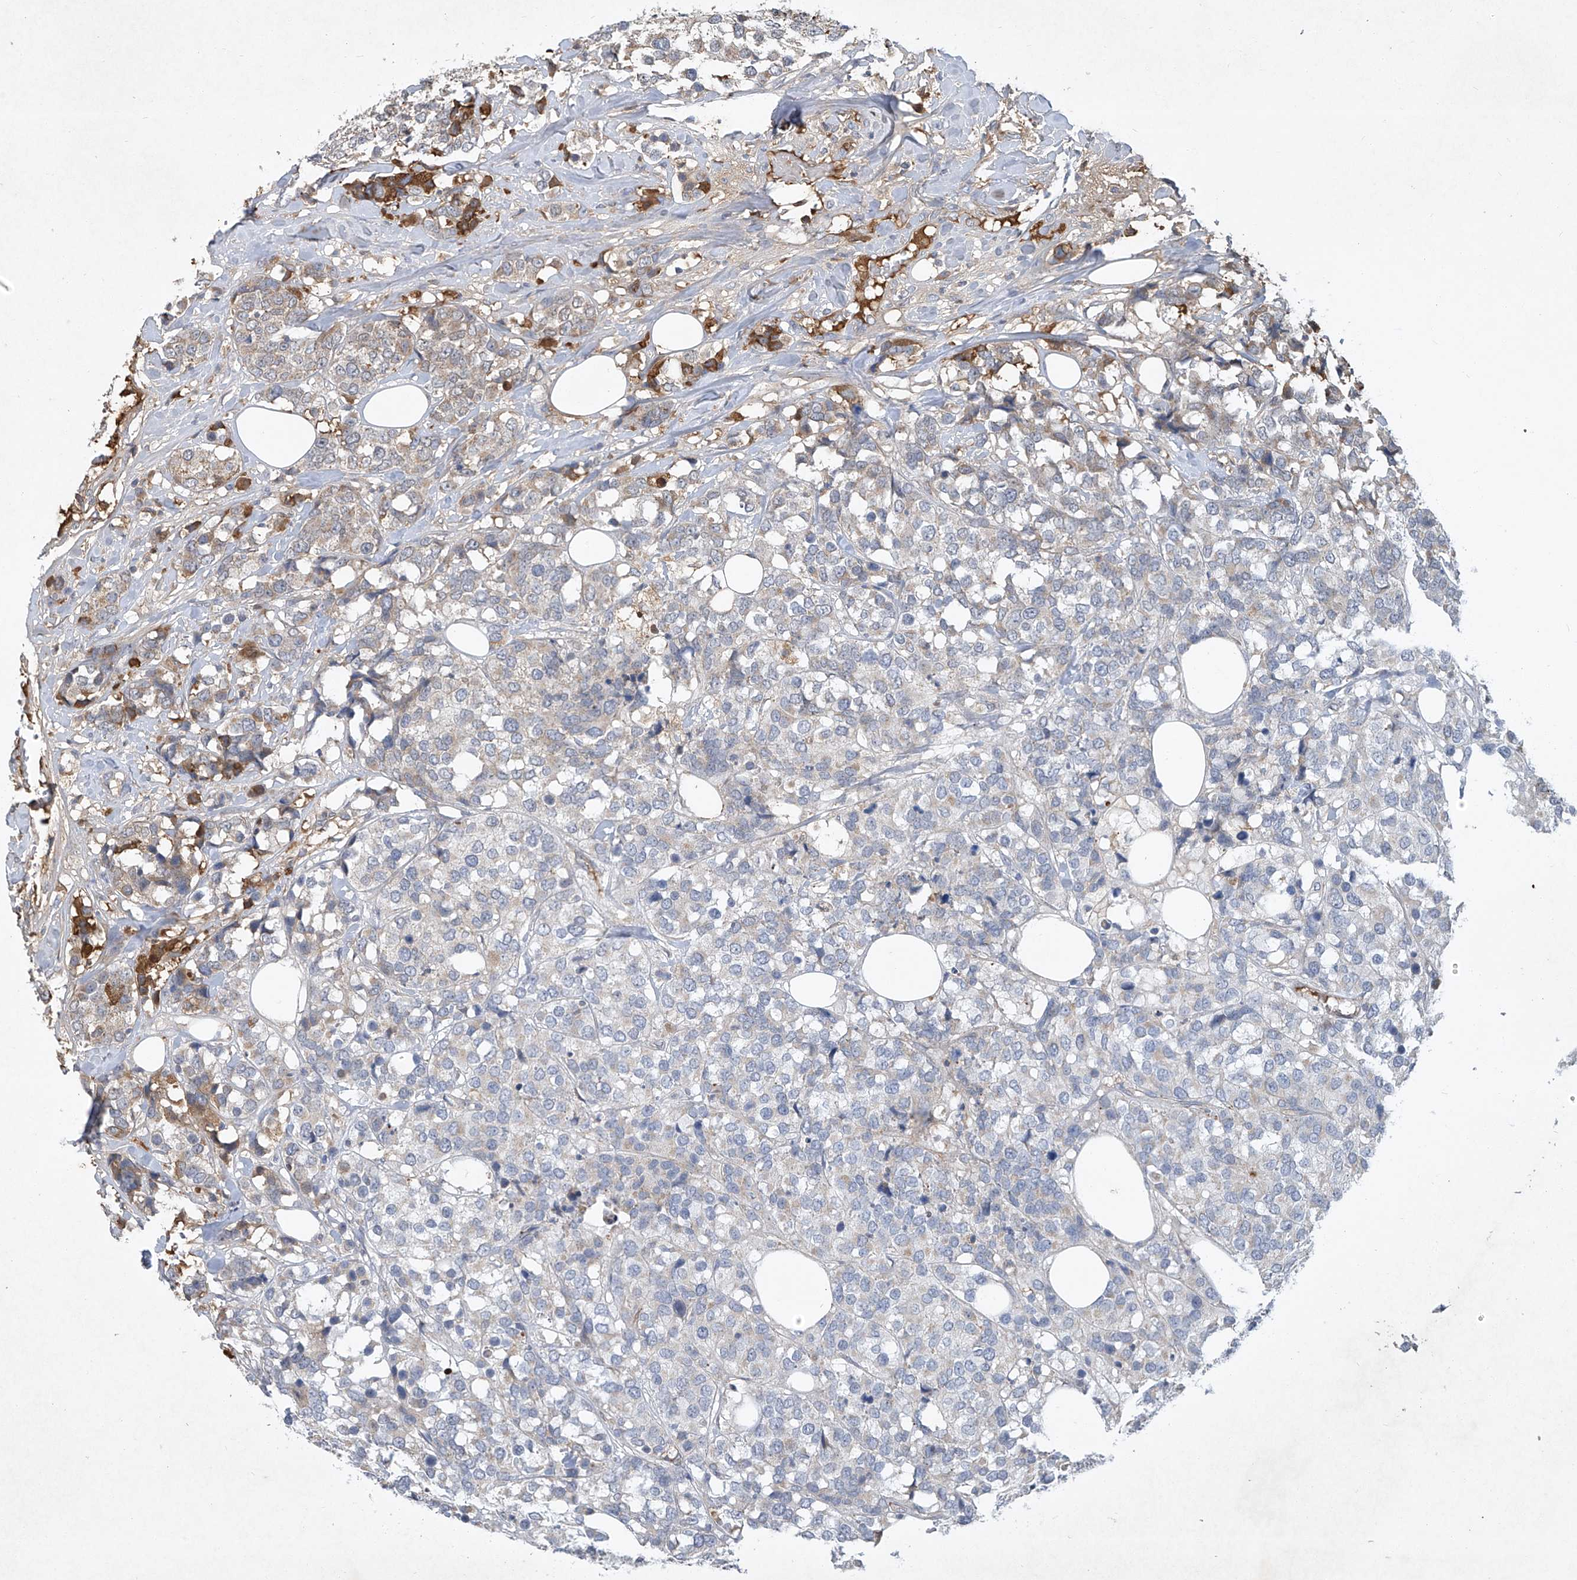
{"staining": {"intensity": "weak", "quantity": "<25%", "location": "cytoplasmic/membranous"}, "tissue": "breast cancer", "cell_type": "Tumor cells", "image_type": "cancer", "snomed": [{"axis": "morphology", "description": "Lobular carcinoma"}, {"axis": "topography", "description": "Breast"}], "caption": "An image of breast cancer (lobular carcinoma) stained for a protein exhibits no brown staining in tumor cells.", "gene": "HAS3", "patient": {"sex": "female", "age": 59}}